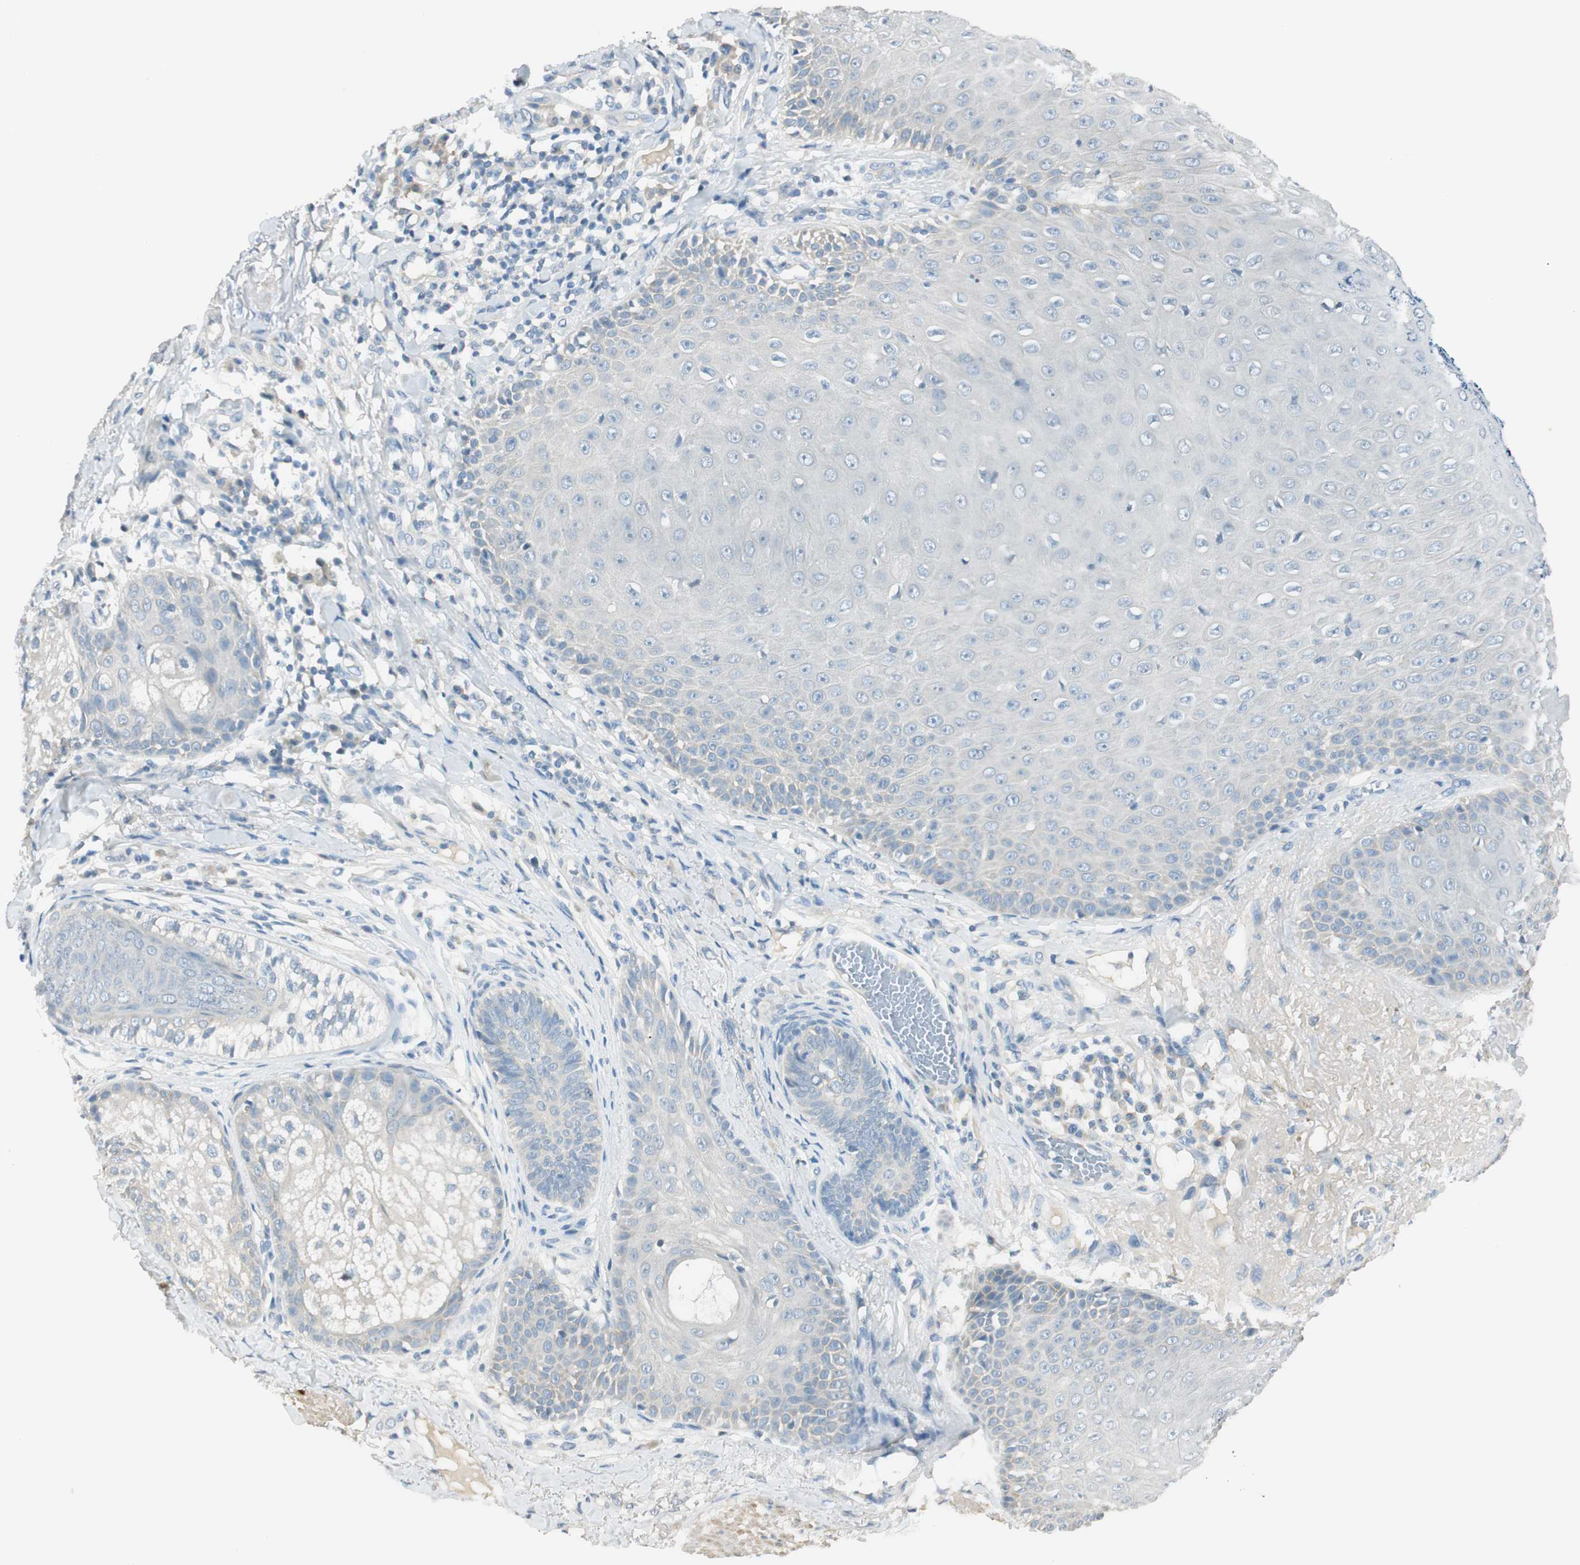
{"staining": {"intensity": "negative", "quantity": "none", "location": "none"}, "tissue": "skin cancer", "cell_type": "Tumor cells", "image_type": "cancer", "snomed": [{"axis": "morphology", "description": "Normal tissue, NOS"}, {"axis": "morphology", "description": "Basal cell carcinoma"}, {"axis": "topography", "description": "Skin"}], "caption": "Tumor cells show no significant expression in basal cell carcinoma (skin).", "gene": "TACR3", "patient": {"sex": "male", "age": 52}}